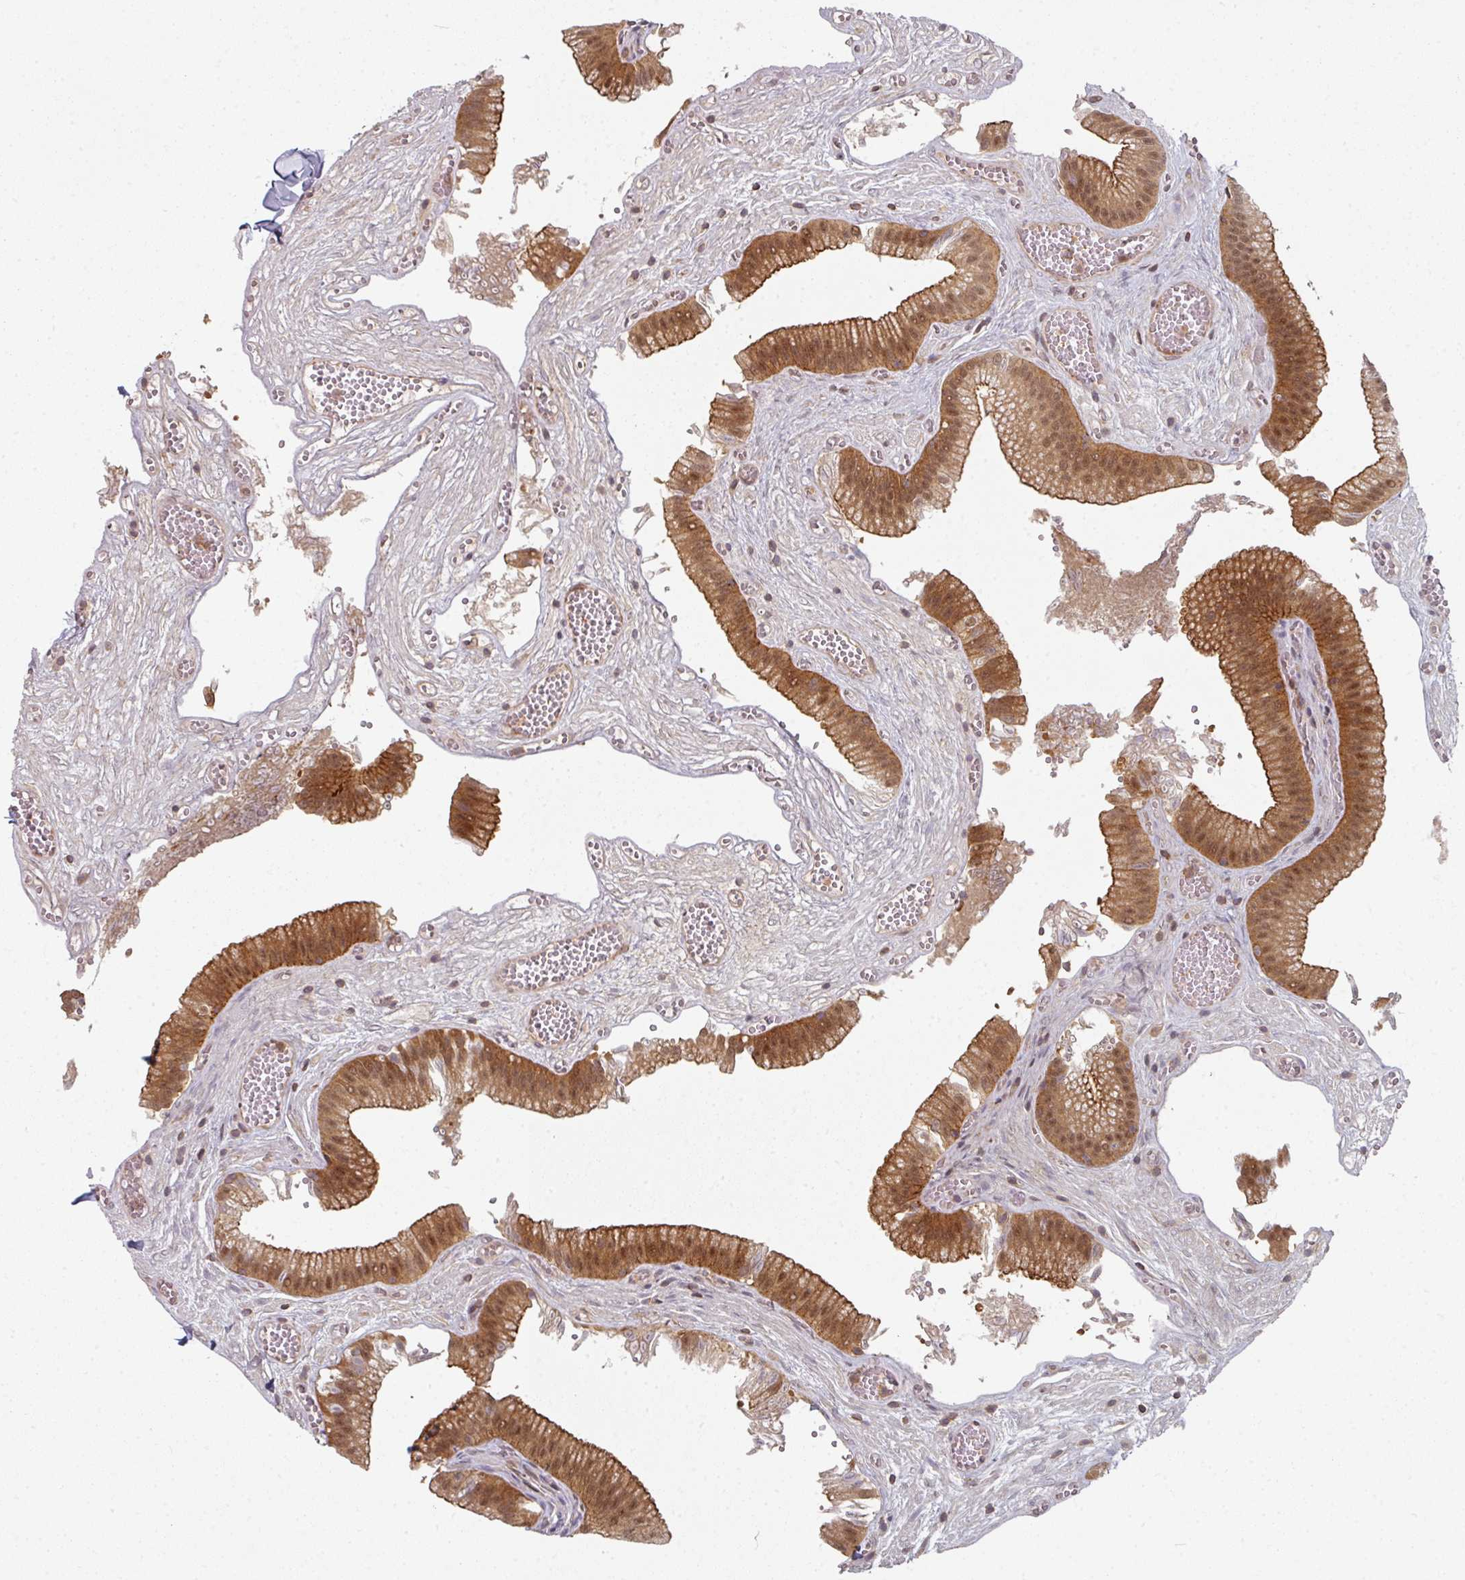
{"staining": {"intensity": "moderate", "quantity": ">75%", "location": "cytoplasmic/membranous,nuclear"}, "tissue": "gallbladder", "cell_type": "Glandular cells", "image_type": "normal", "snomed": [{"axis": "morphology", "description": "Normal tissue, NOS"}, {"axis": "topography", "description": "Gallbladder"}], "caption": "Gallbladder was stained to show a protein in brown. There is medium levels of moderate cytoplasmic/membranous,nuclear expression in about >75% of glandular cells.", "gene": "PSME3IP1", "patient": {"sex": "male", "age": 17}}